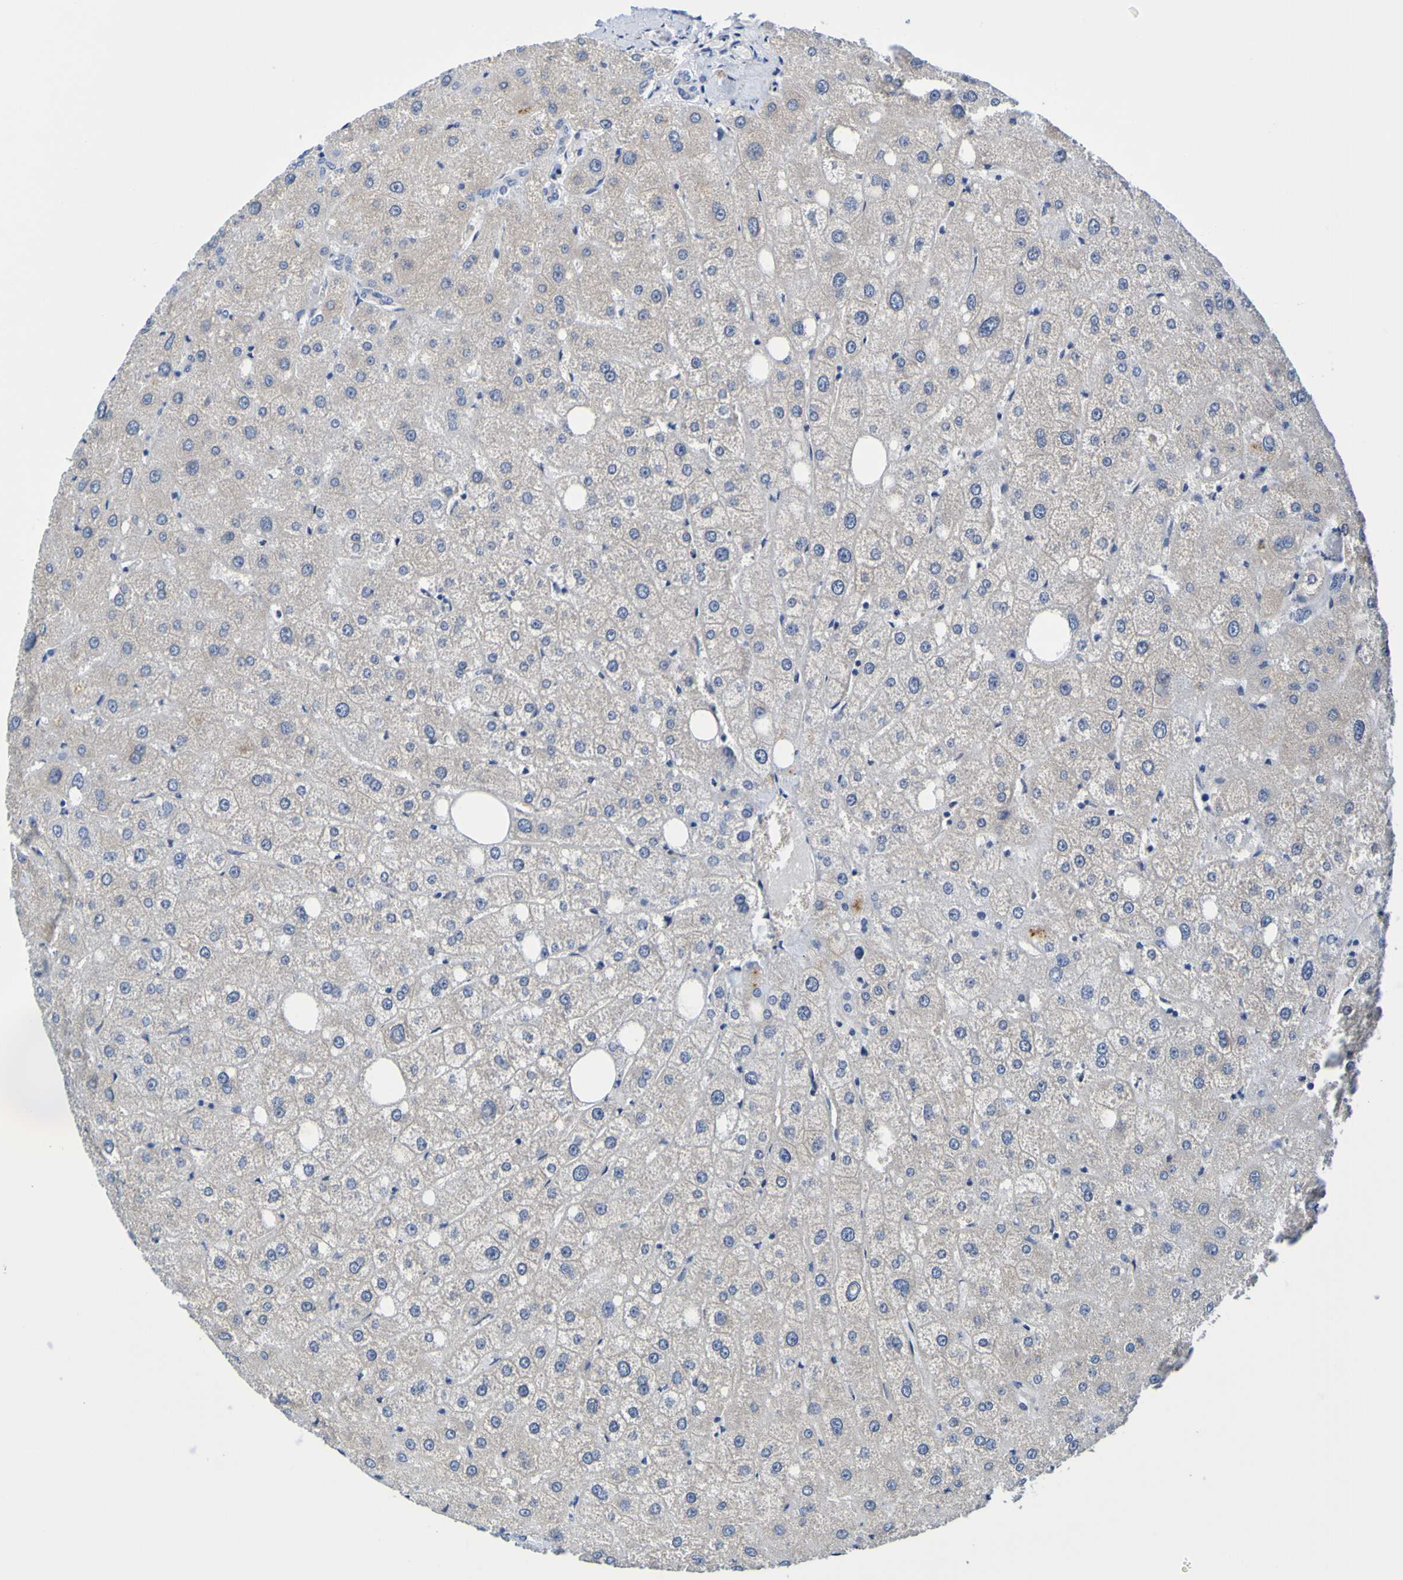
{"staining": {"intensity": "negative", "quantity": "none", "location": "none"}, "tissue": "liver", "cell_type": "Cholangiocytes", "image_type": "normal", "snomed": [{"axis": "morphology", "description": "Normal tissue, NOS"}, {"axis": "topography", "description": "Liver"}], "caption": "A high-resolution image shows IHC staining of benign liver, which shows no significant staining in cholangiocytes.", "gene": "VMA21", "patient": {"sex": "male", "age": 73}}